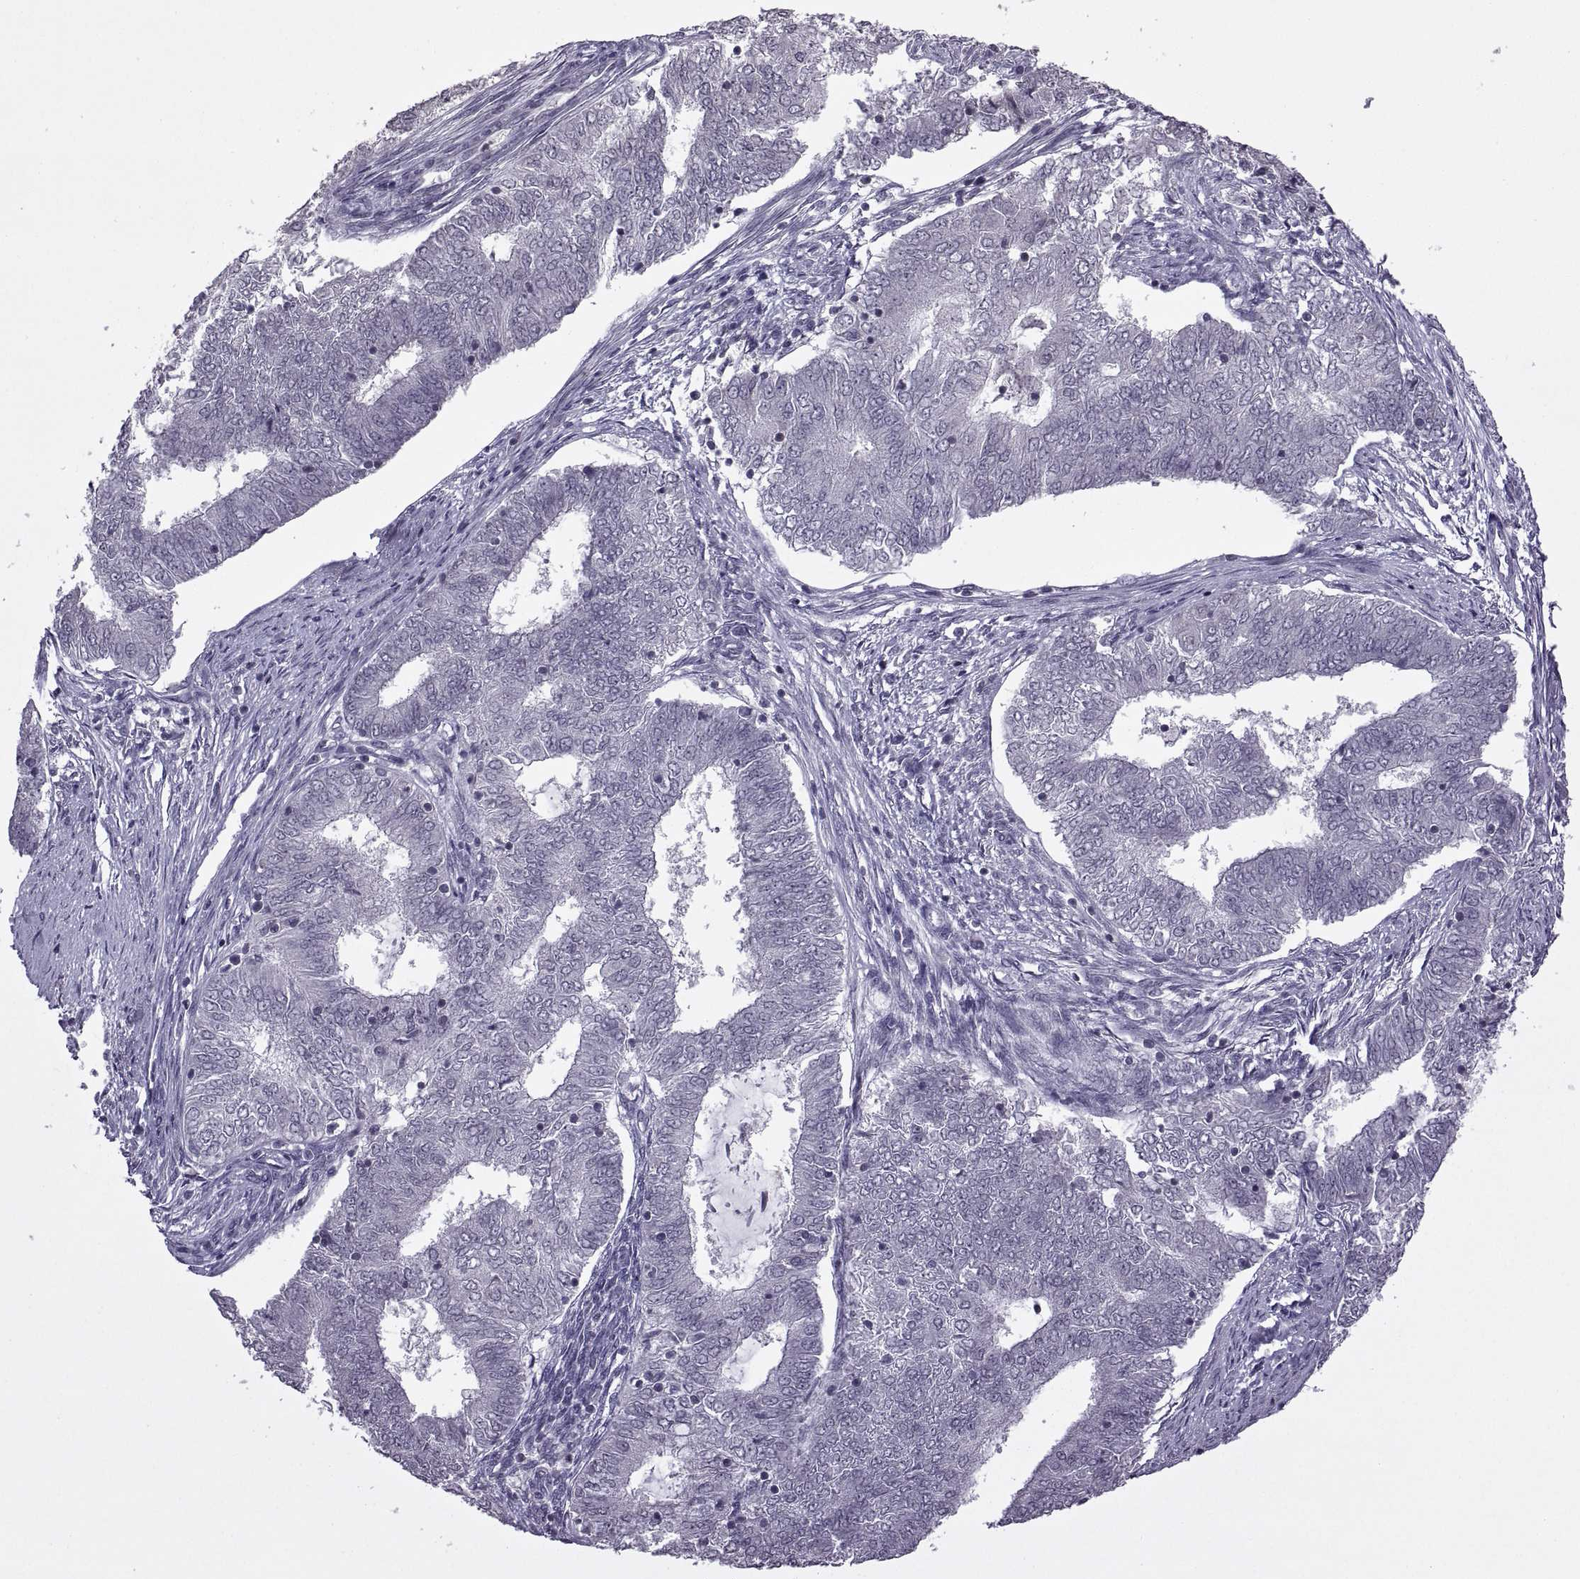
{"staining": {"intensity": "negative", "quantity": "none", "location": "none"}, "tissue": "endometrial cancer", "cell_type": "Tumor cells", "image_type": "cancer", "snomed": [{"axis": "morphology", "description": "Adenocarcinoma, NOS"}, {"axis": "topography", "description": "Endometrium"}], "caption": "IHC micrograph of human adenocarcinoma (endometrial) stained for a protein (brown), which demonstrates no expression in tumor cells.", "gene": "INTS3", "patient": {"sex": "female", "age": 62}}